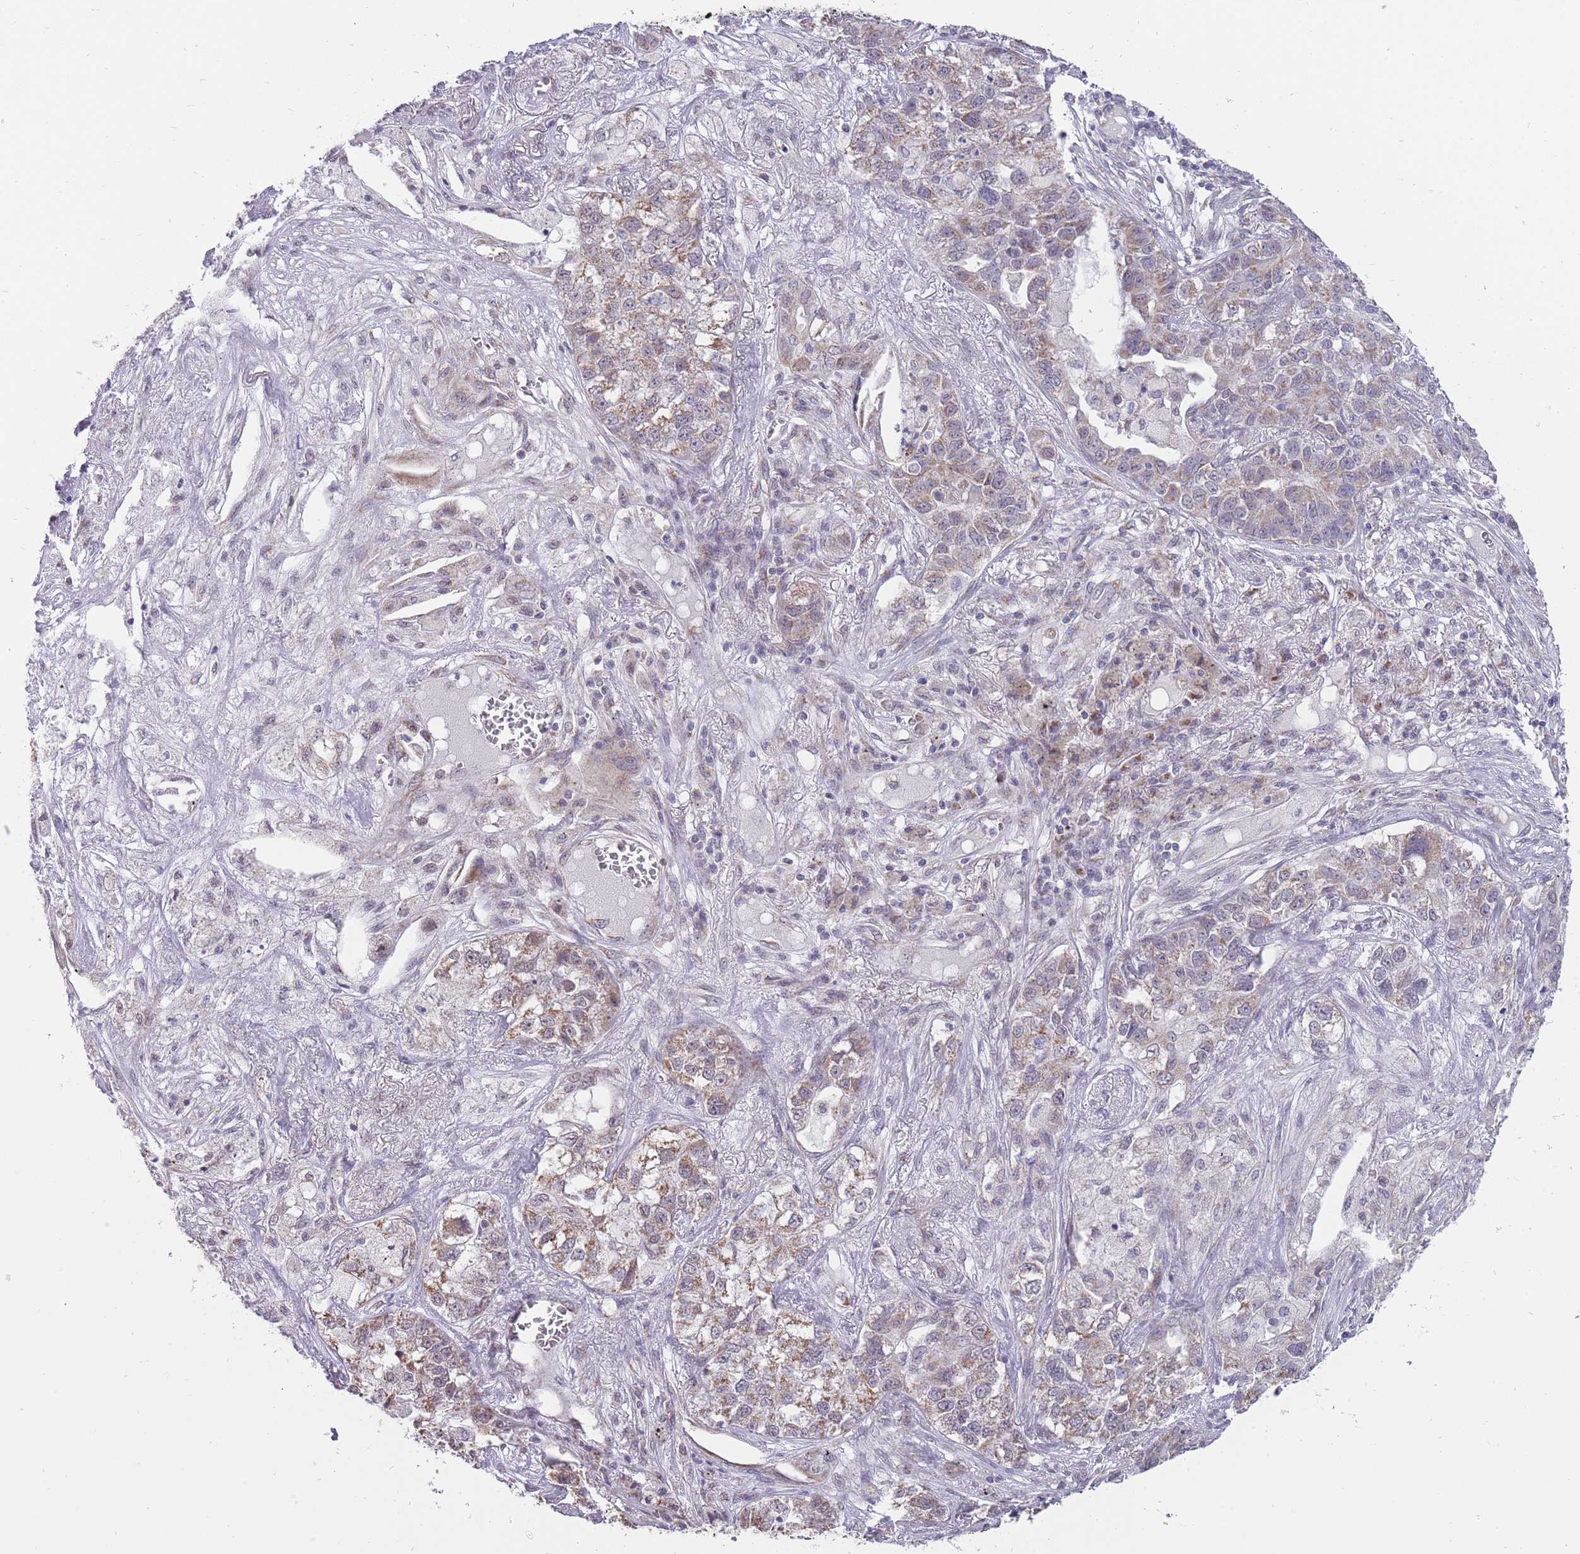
{"staining": {"intensity": "weak", "quantity": "25%-75%", "location": "cytoplasmic/membranous"}, "tissue": "lung cancer", "cell_type": "Tumor cells", "image_type": "cancer", "snomed": [{"axis": "morphology", "description": "Adenocarcinoma, NOS"}, {"axis": "topography", "description": "Lung"}], "caption": "Protein positivity by immunohistochemistry reveals weak cytoplasmic/membranous expression in approximately 25%-75% of tumor cells in adenocarcinoma (lung). The staining was performed using DAB to visualize the protein expression in brown, while the nuclei were stained in blue with hematoxylin (Magnification: 20x).", "gene": "NELL1", "patient": {"sex": "male", "age": 49}}